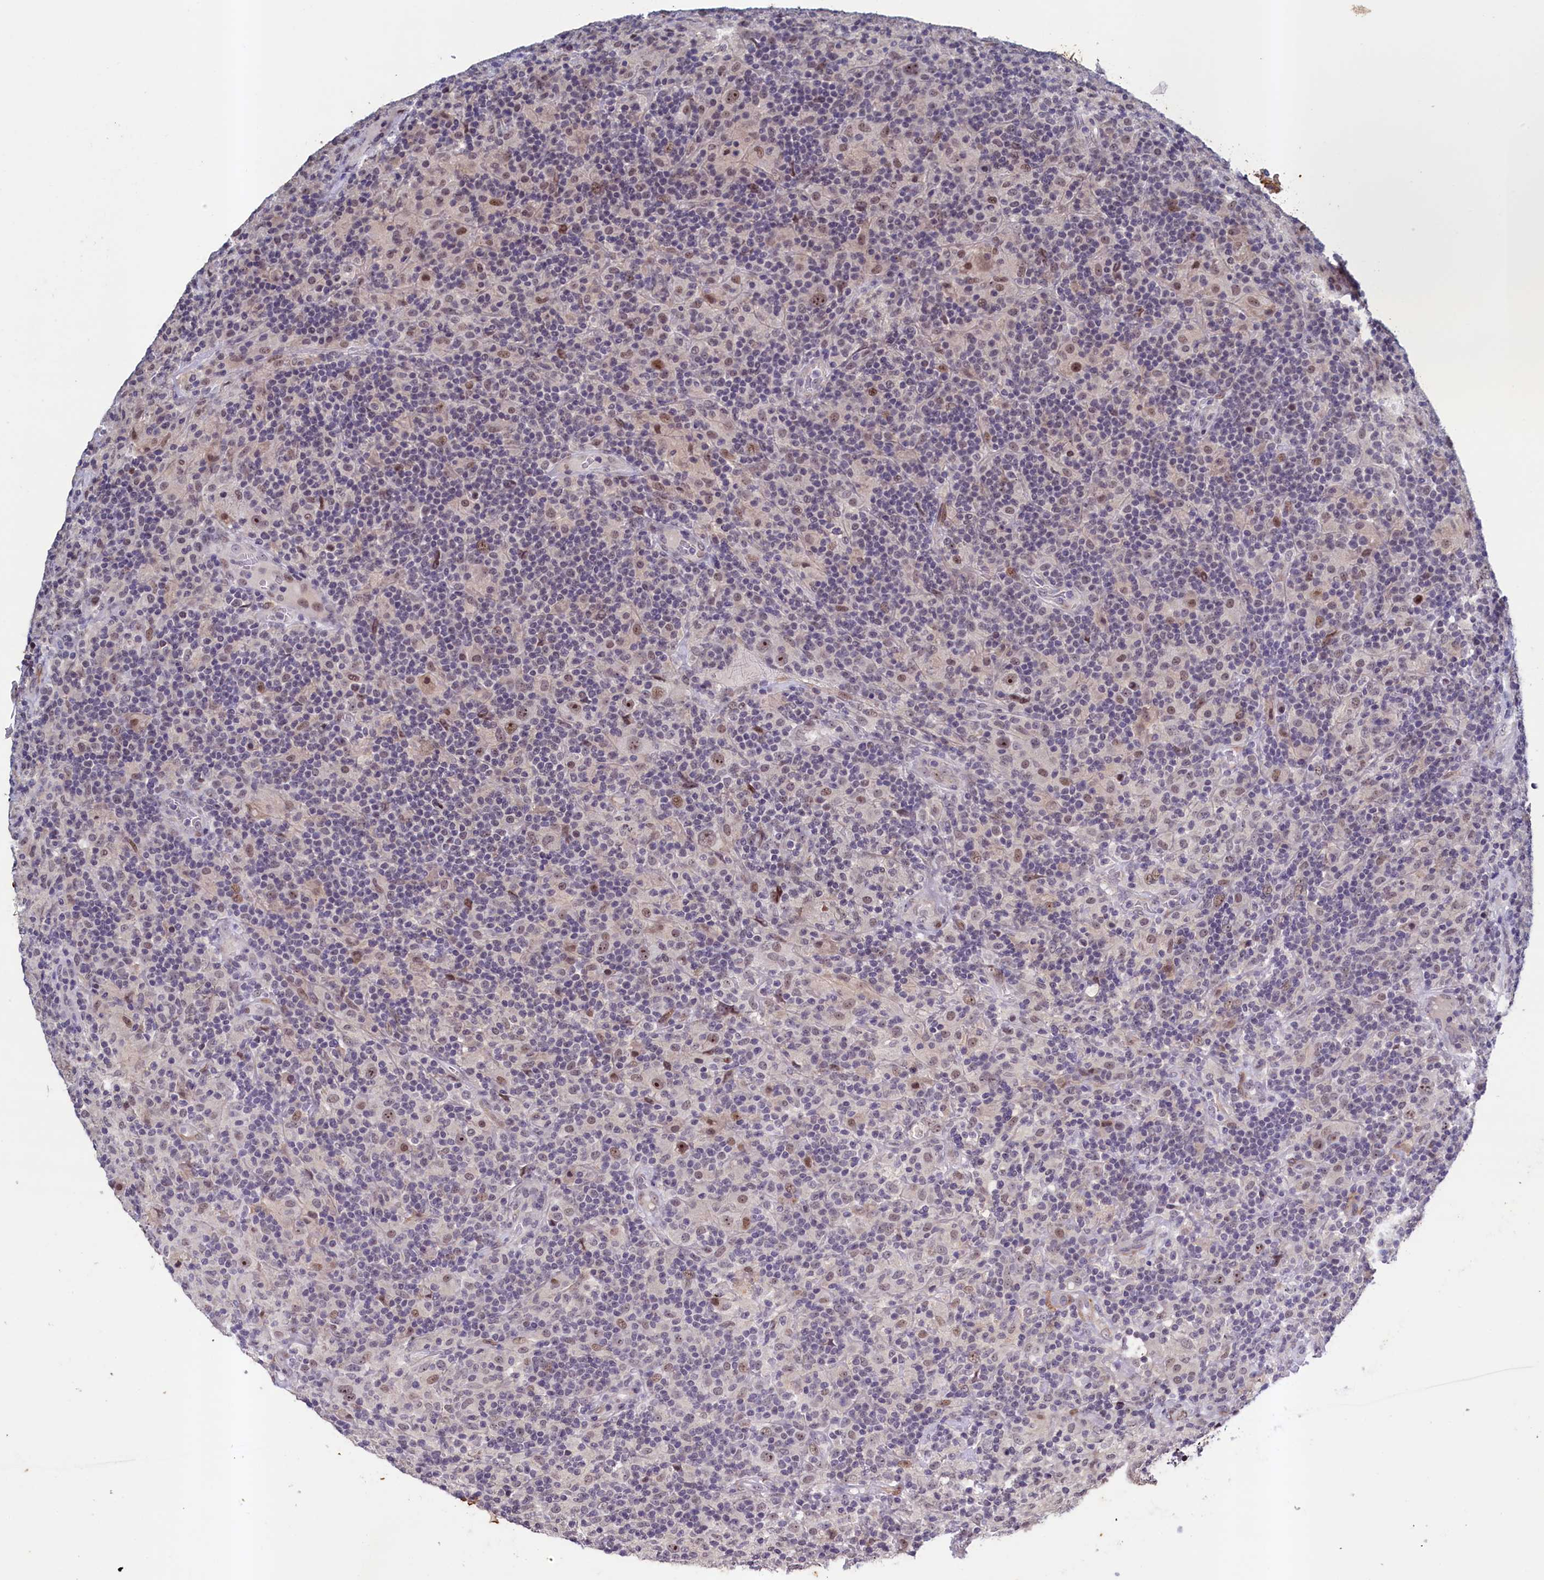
{"staining": {"intensity": "moderate", "quantity": ">75%", "location": "nuclear"}, "tissue": "lymphoma", "cell_type": "Tumor cells", "image_type": "cancer", "snomed": [{"axis": "morphology", "description": "Hodgkin's disease, NOS"}, {"axis": "topography", "description": "Lymph node"}], "caption": "DAB immunohistochemical staining of human lymphoma displays moderate nuclear protein staining in about >75% of tumor cells.", "gene": "PACSIN3", "patient": {"sex": "male", "age": 70}}